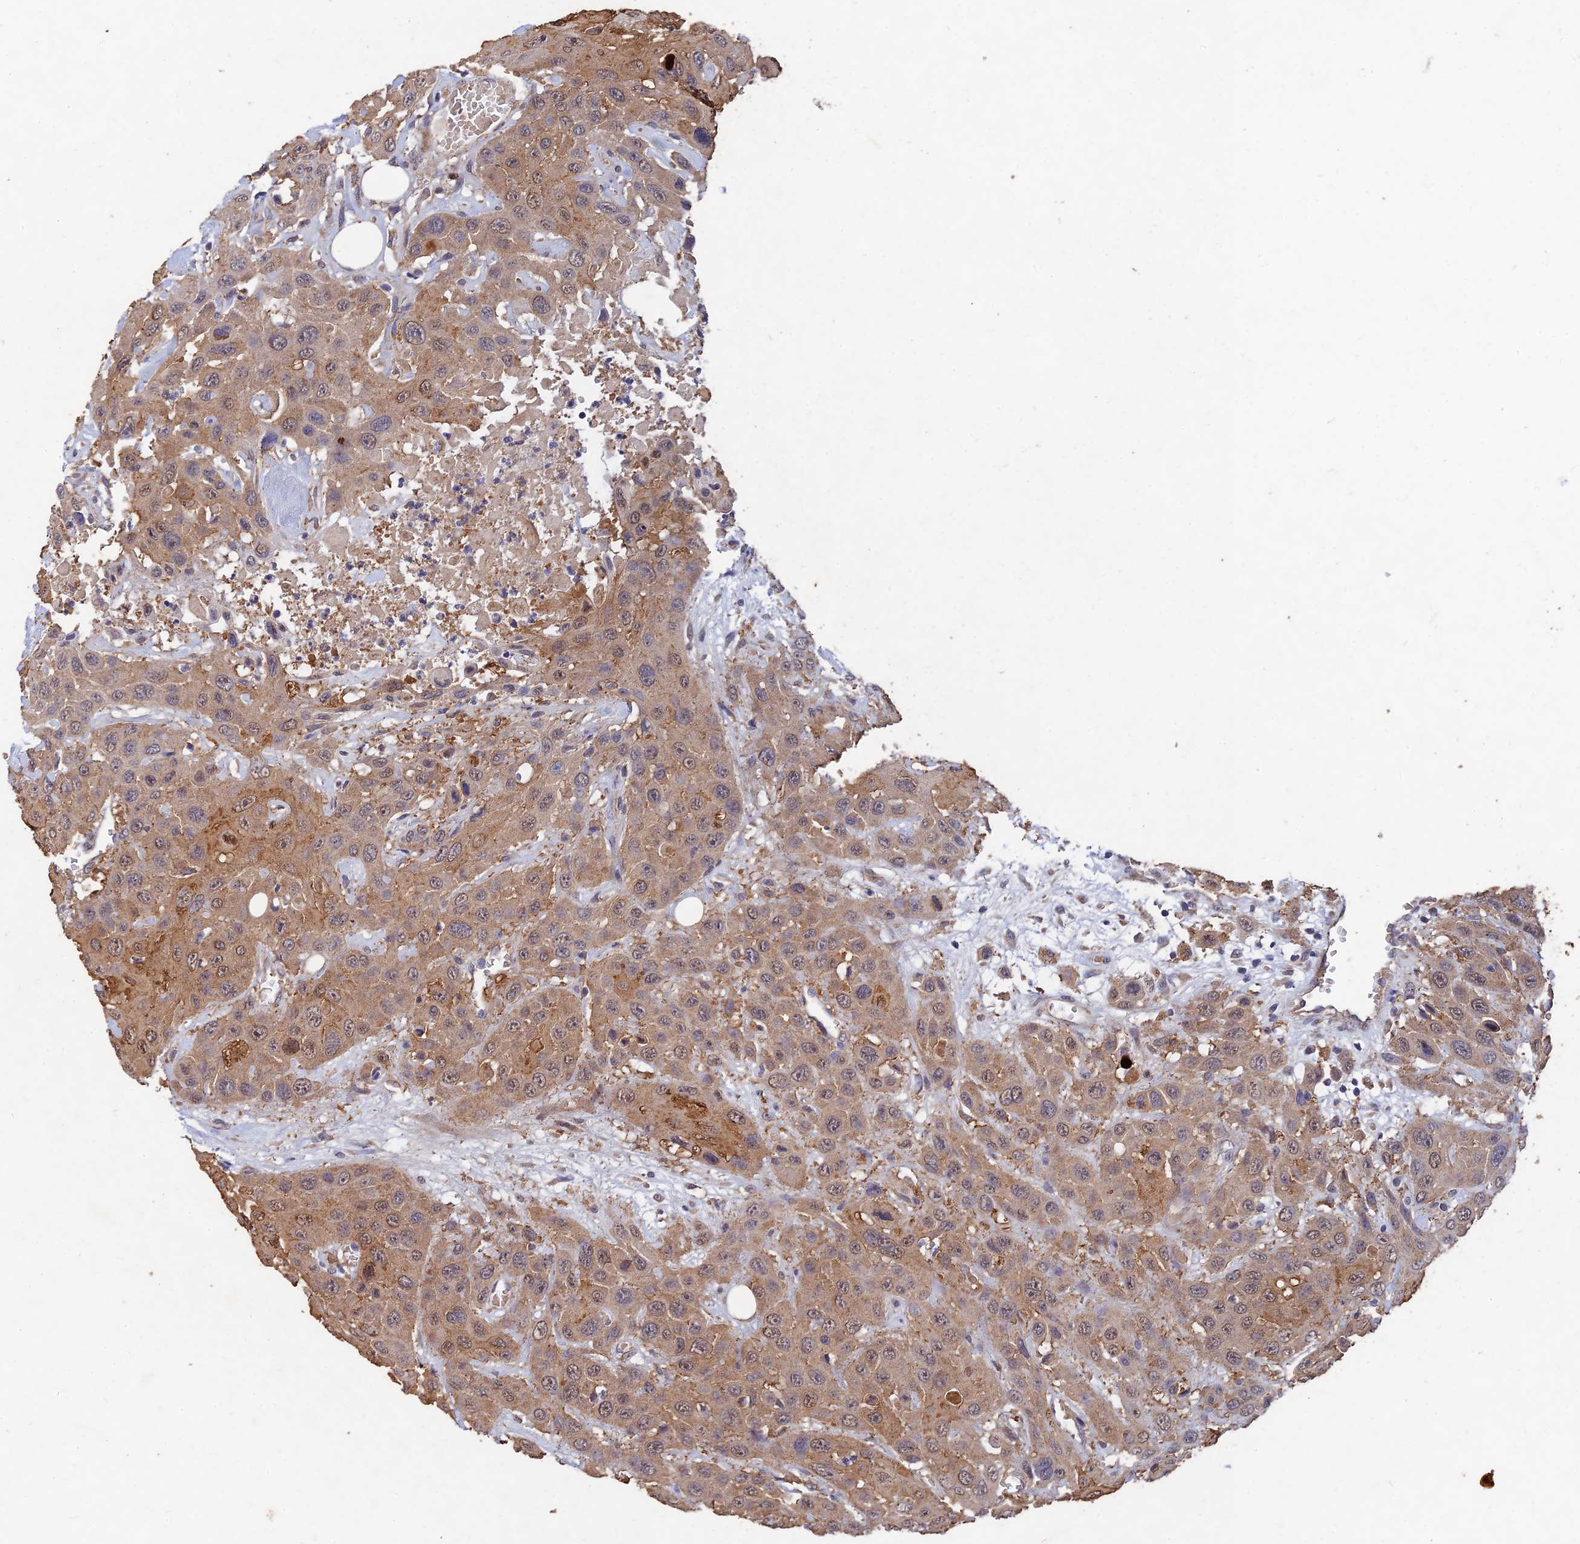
{"staining": {"intensity": "moderate", "quantity": ">75%", "location": "cytoplasmic/membranous"}, "tissue": "head and neck cancer", "cell_type": "Tumor cells", "image_type": "cancer", "snomed": [{"axis": "morphology", "description": "Squamous cell carcinoma, NOS"}, {"axis": "topography", "description": "Head-Neck"}], "caption": "DAB immunohistochemical staining of human head and neck squamous cell carcinoma reveals moderate cytoplasmic/membranous protein staining in approximately >75% of tumor cells. (Brightfield microscopy of DAB IHC at high magnification).", "gene": "SLC38A11", "patient": {"sex": "male", "age": 81}}